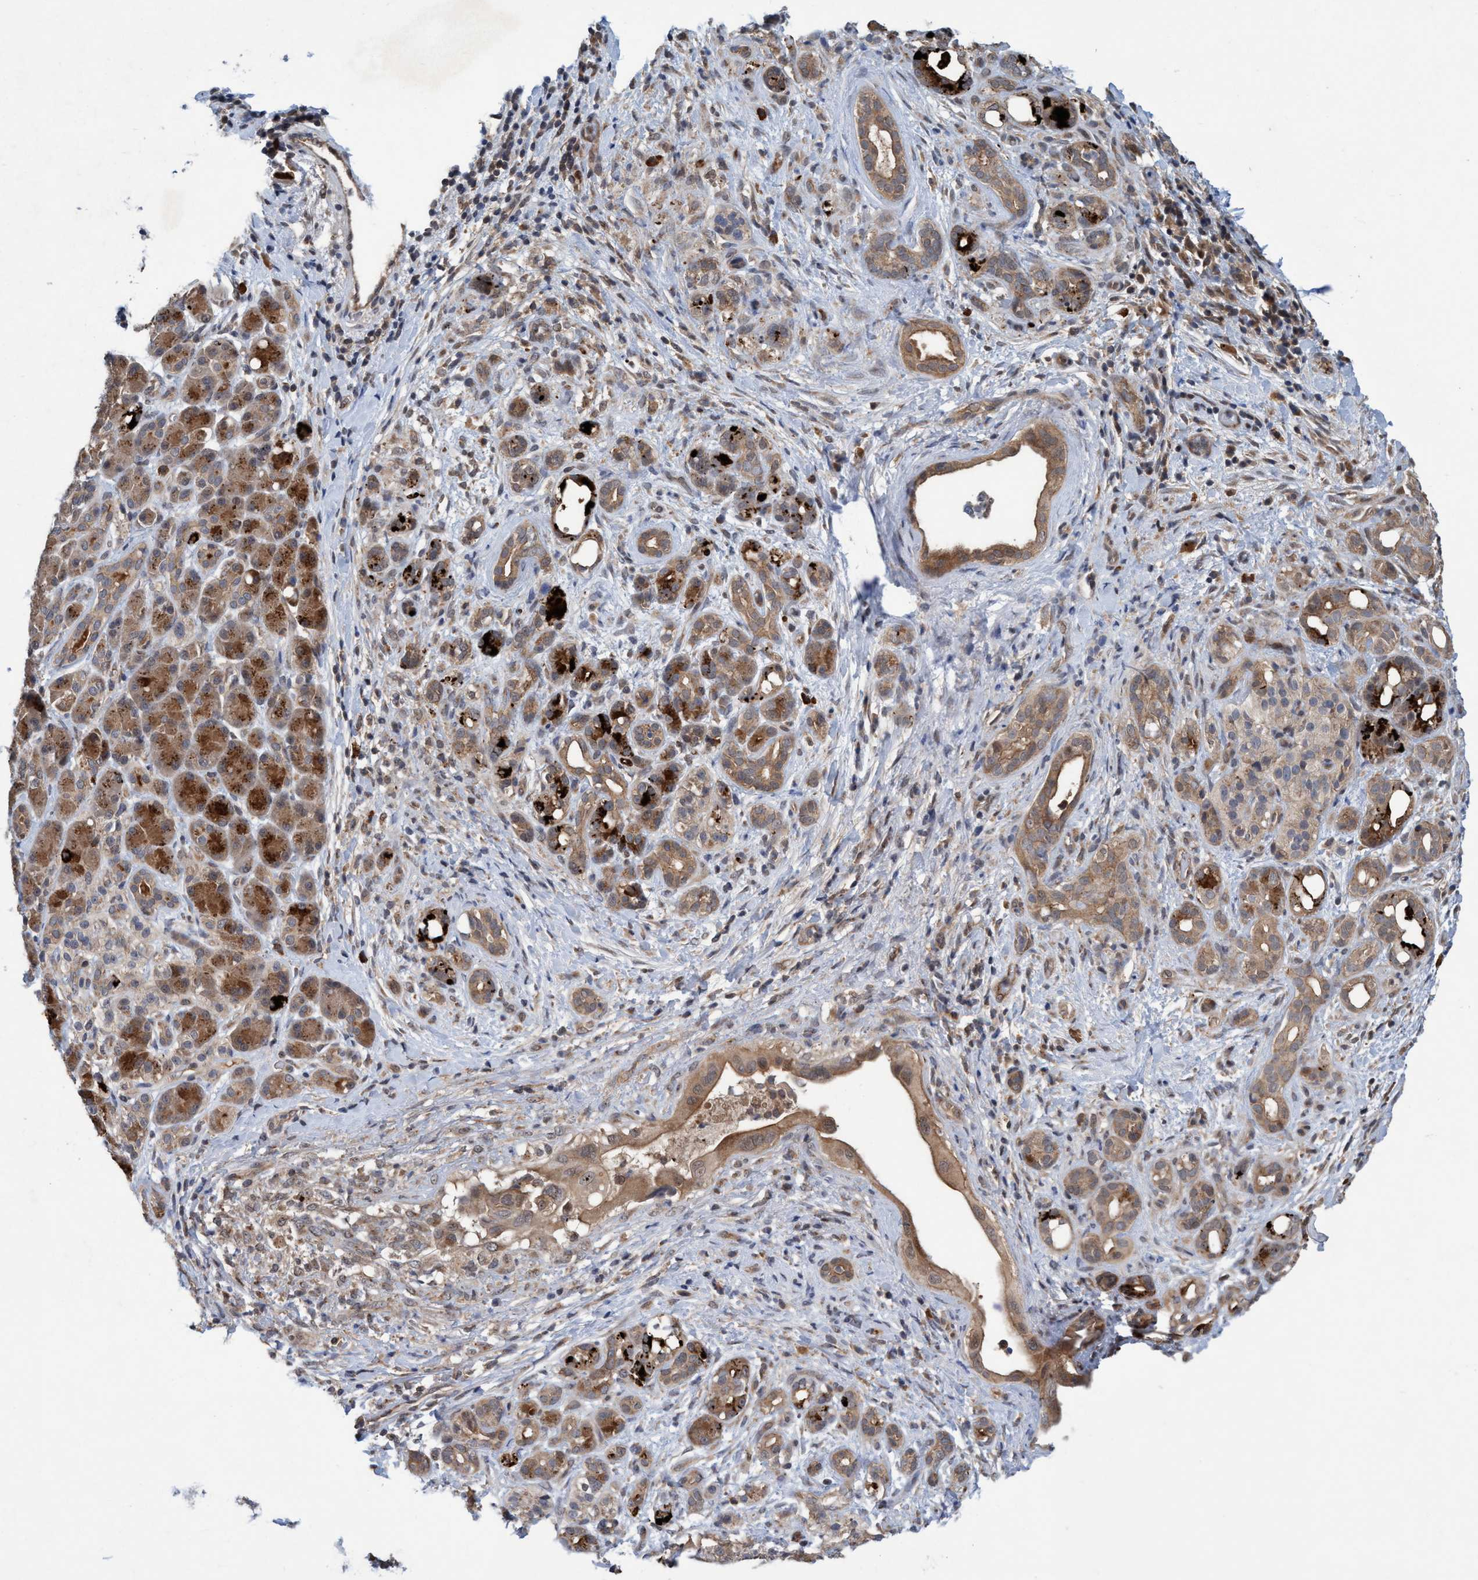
{"staining": {"intensity": "weak", "quantity": ">75%", "location": "cytoplasmic/membranous"}, "tissue": "pancreatic cancer", "cell_type": "Tumor cells", "image_type": "cancer", "snomed": [{"axis": "morphology", "description": "Adenocarcinoma, NOS"}, {"axis": "topography", "description": "Pancreas"}], "caption": "Immunohistochemistry (IHC) (DAB) staining of pancreatic cancer exhibits weak cytoplasmic/membranous protein positivity in approximately >75% of tumor cells.", "gene": "TRIM65", "patient": {"sex": "male", "age": 55}}